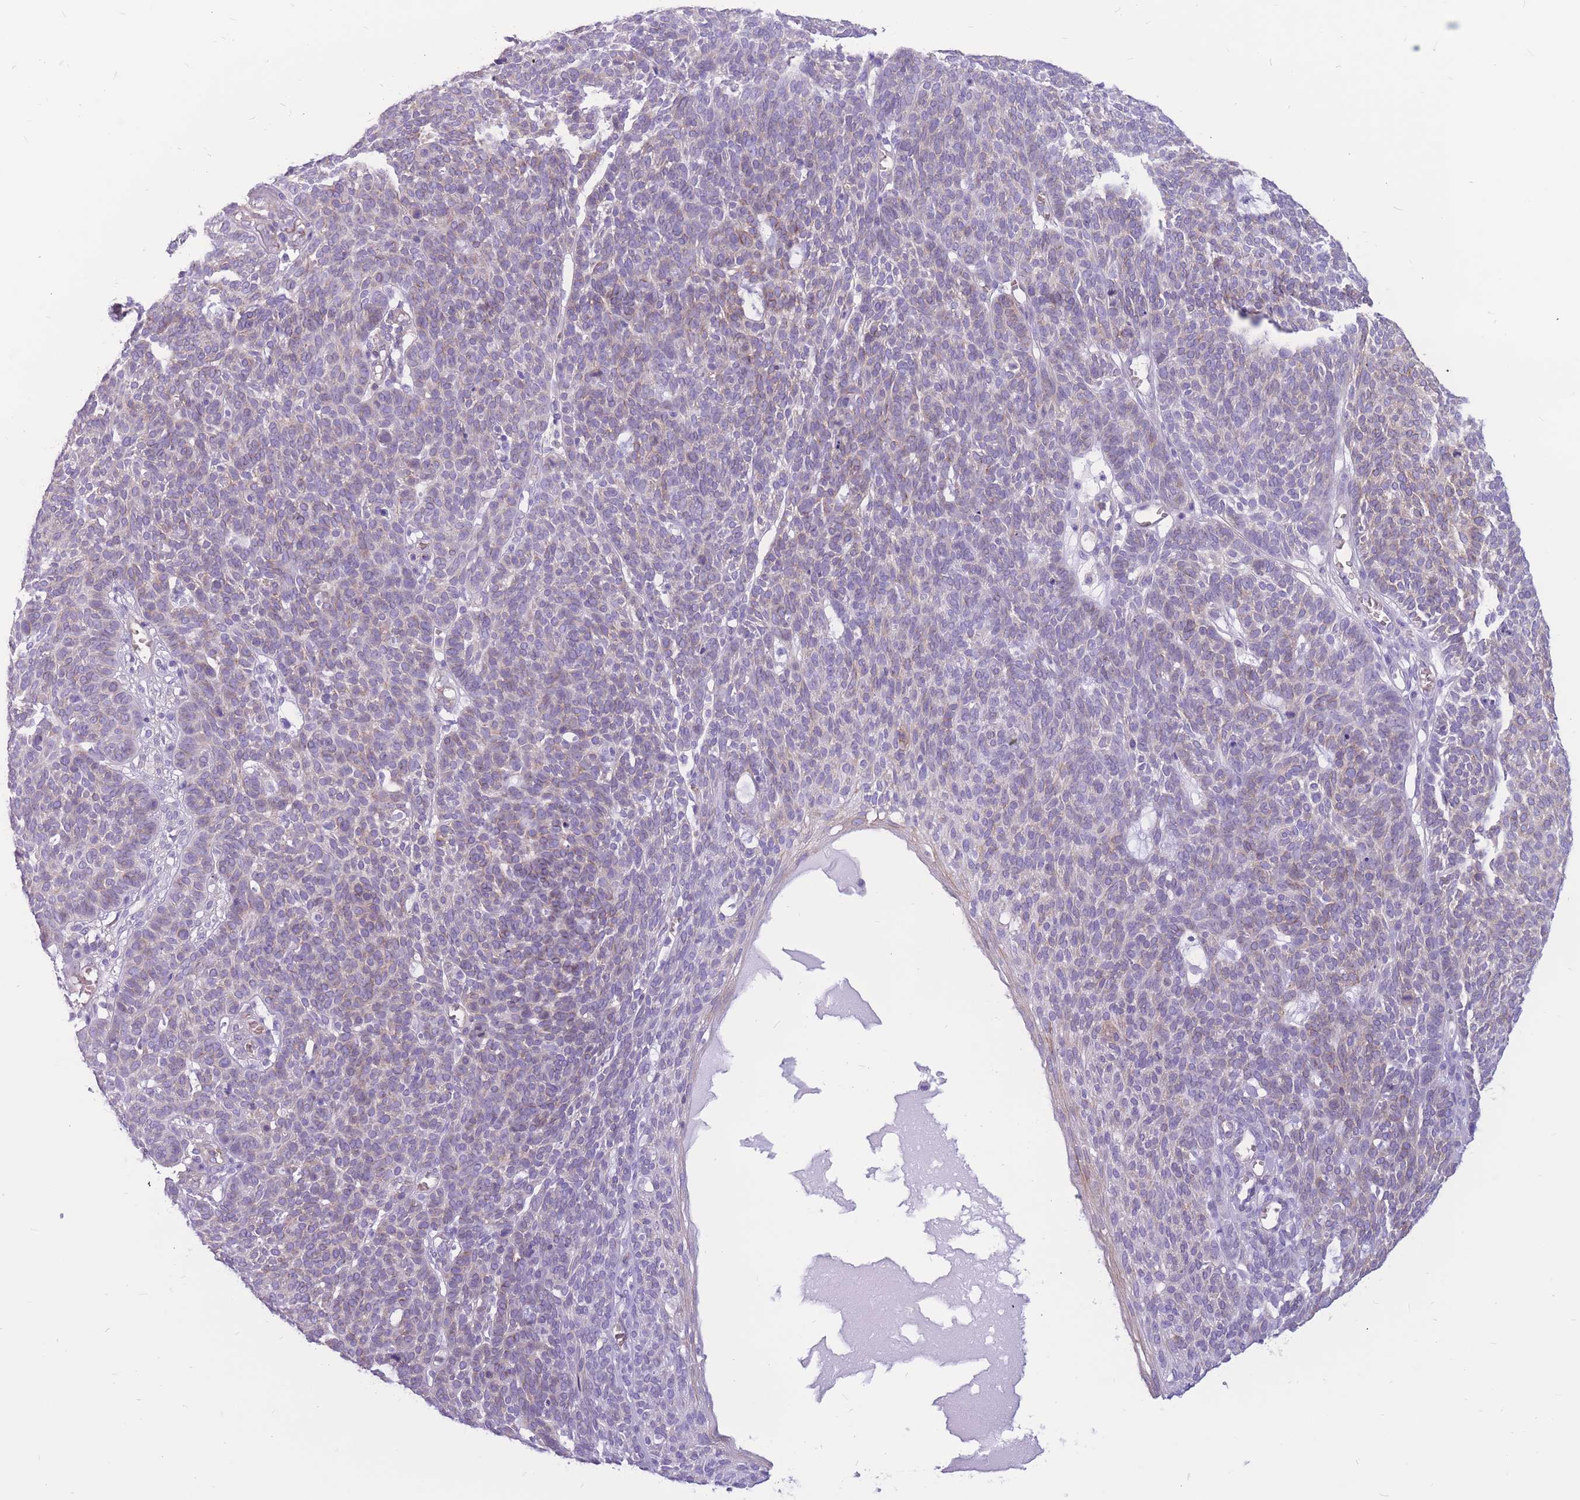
{"staining": {"intensity": "weak", "quantity": "25%-75%", "location": "cytoplasmic/membranous"}, "tissue": "skin cancer", "cell_type": "Tumor cells", "image_type": "cancer", "snomed": [{"axis": "morphology", "description": "Squamous cell carcinoma, NOS"}, {"axis": "topography", "description": "Skin"}], "caption": "Approximately 25%-75% of tumor cells in human skin cancer (squamous cell carcinoma) exhibit weak cytoplasmic/membranous protein positivity as visualized by brown immunohistochemical staining.", "gene": "ADD2", "patient": {"sex": "female", "age": 90}}